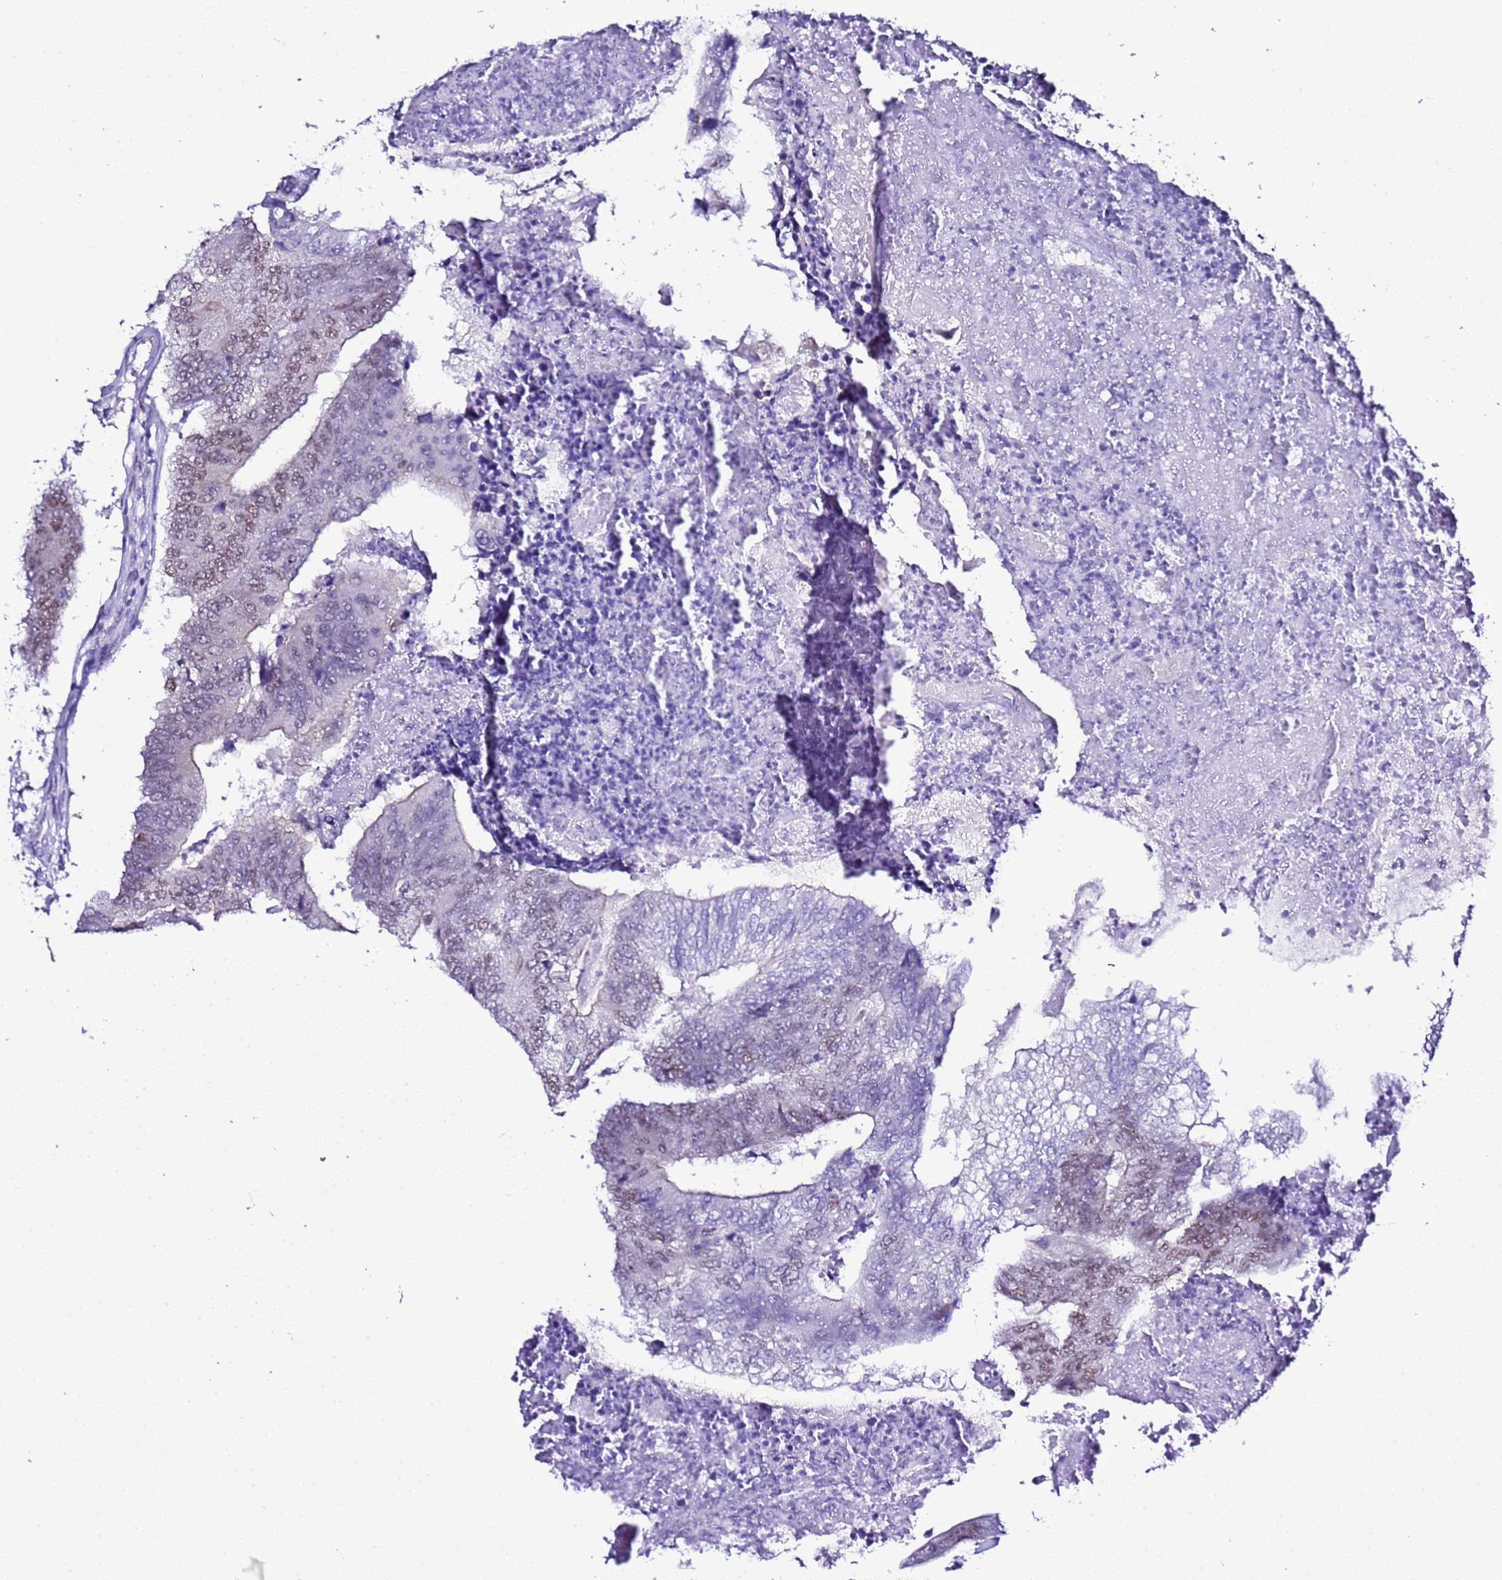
{"staining": {"intensity": "moderate", "quantity": ">75%", "location": "nuclear"}, "tissue": "colorectal cancer", "cell_type": "Tumor cells", "image_type": "cancer", "snomed": [{"axis": "morphology", "description": "Adenocarcinoma, NOS"}, {"axis": "topography", "description": "Colon"}], "caption": "Immunohistochemistry (IHC) of human adenocarcinoma (colorectal) exhibits medium levels of moderate nuclear positivity in about >75% of tumor cells.", "gene": "BCL7A", "patient": {"sex": "female", "age": 67}}